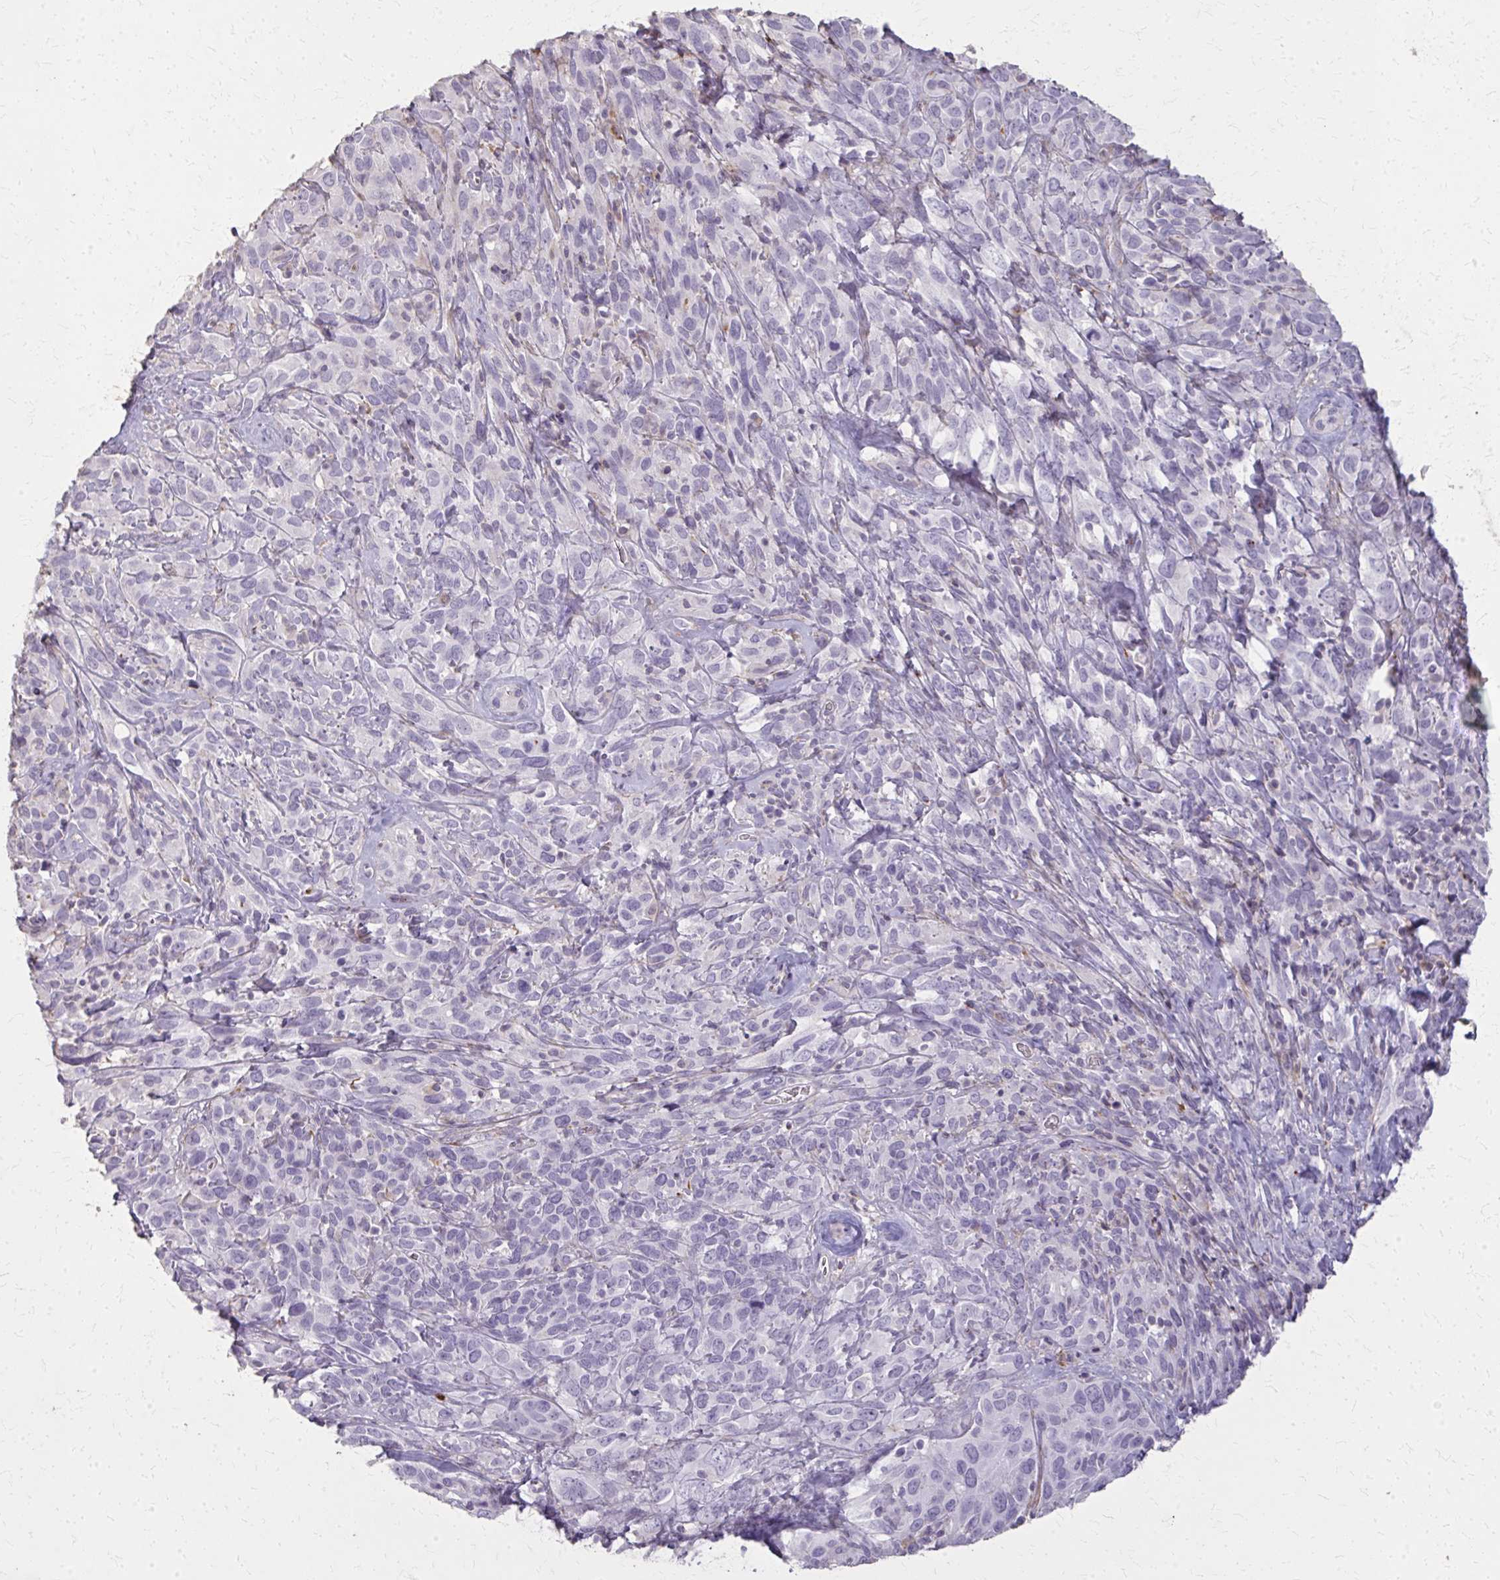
{"staining": {"intensity": "negative", "quantity": "none", "location": "none"}, "tissue": "cervical cancer", "cell_type": "Tumor cells", "image_type": "cancer", "snomed": [{"axis": "morphology", "description": "Normal tissue, NOS"}, {"axis": "morphology", "description": "Squamous cell carcinoma, NOS"}, {"axis": "topography", "description": "Cervix"}], "caption": "There is no significant staining in tumor cells of squamous cell carcinoma (cervical).", "gene": "TENM4", "patient": {"sex": "female", "age": 51}}